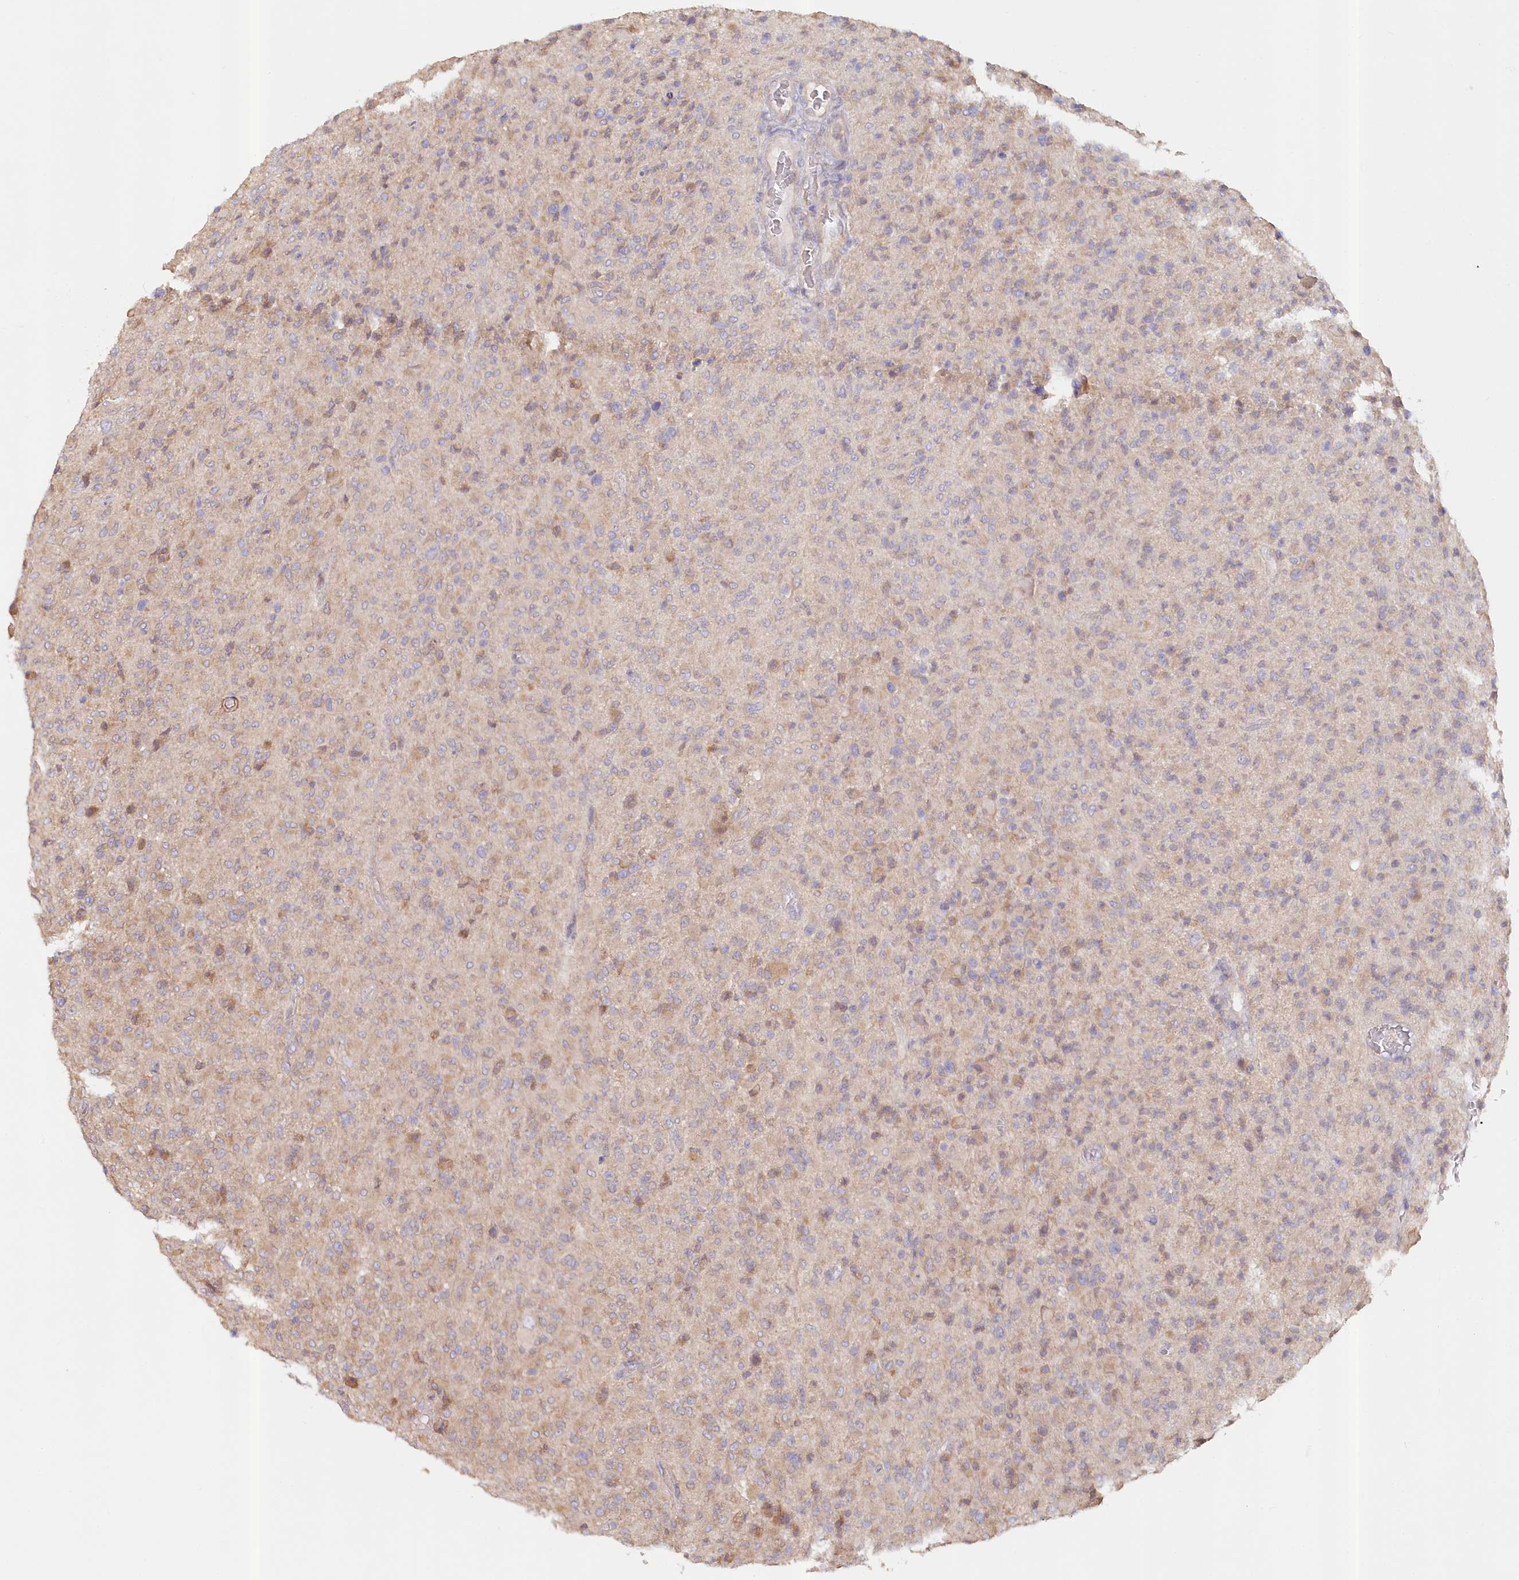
{"staining": {"intensity": "weak", "quantity": "<25%", "location": "cytoplasmic/membranous"}, "tissue": "glioma", "cell_type": "Tumor cells", "image_type": "cancer", "snomed": [{"axis": "morphology", "description": "Glioma, malignant, High grade"}, {"axis": "topography", "description": "Brain"}], "caption": "The micrograph demonstrates no staining of tumor cells in malignant glioma (high-grade). The staining was performed using DAB to visualize the protein expression in brown, while the nuclei were stained in blue with hematoxylin (Magnification: 20x).", "gene": "PAIP2", "patient": {"sex": "female", "age": 57}}